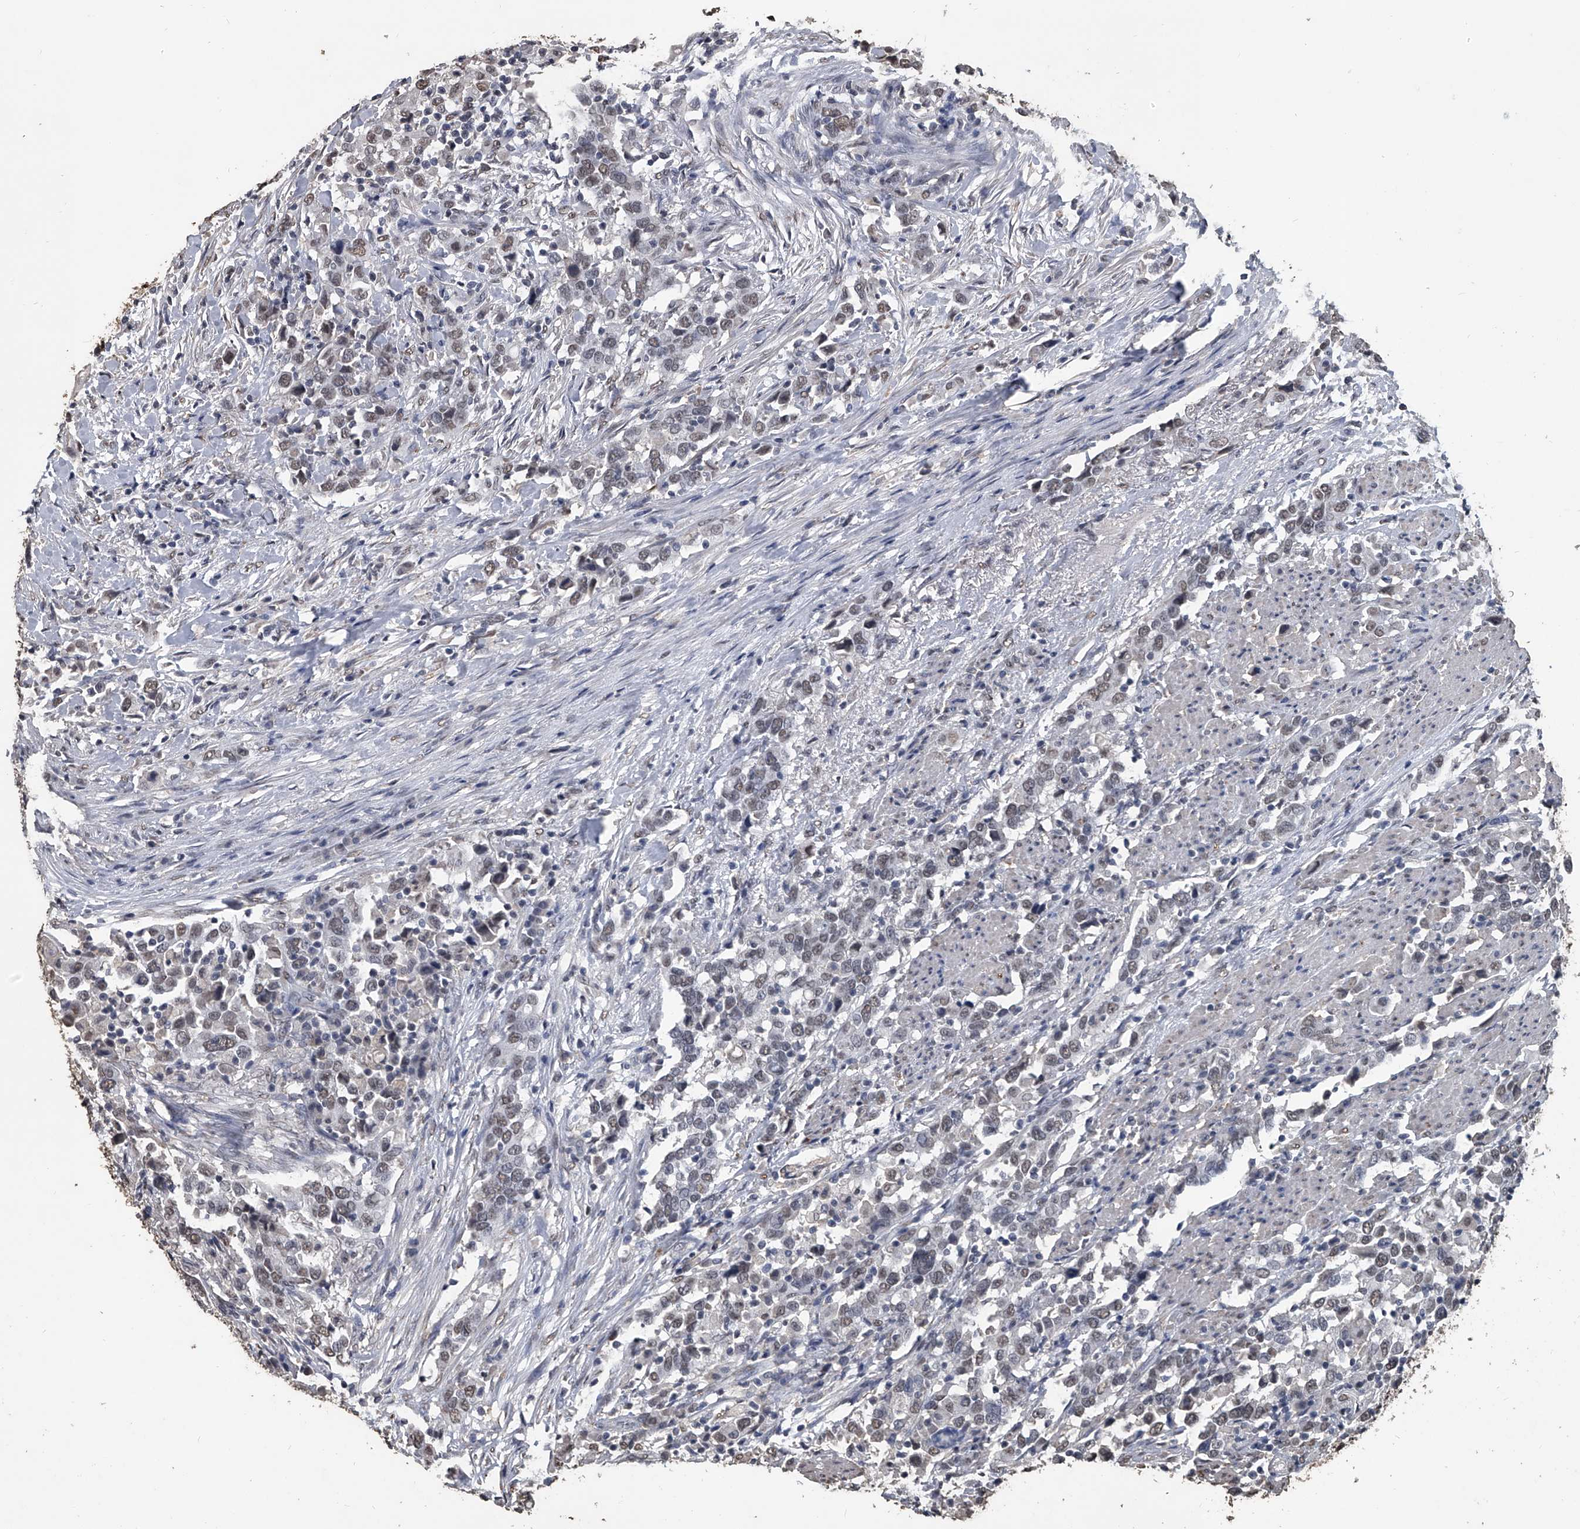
{"staining": {"intensity": "weak", "quantity": "<25%", "location": "nuclear"}, "tissue": "urothelial cancer", "cell_type": "Tumor cells", "image_type": "cancer", "snomed": [{"axis": "morphology", "description": "Urothelial carcinoma, High grade"}, {"axis": "topography", "description": "Urinary bladder"}], "caption": "The histopathology image shows no significant positivity in tumor cells of urothelial cancer. (DAB (3,3'-diaminobenzidine) IHC, high magnification).", "gene": "MATR3", "patient": {"sex": "male", "age": 61}}